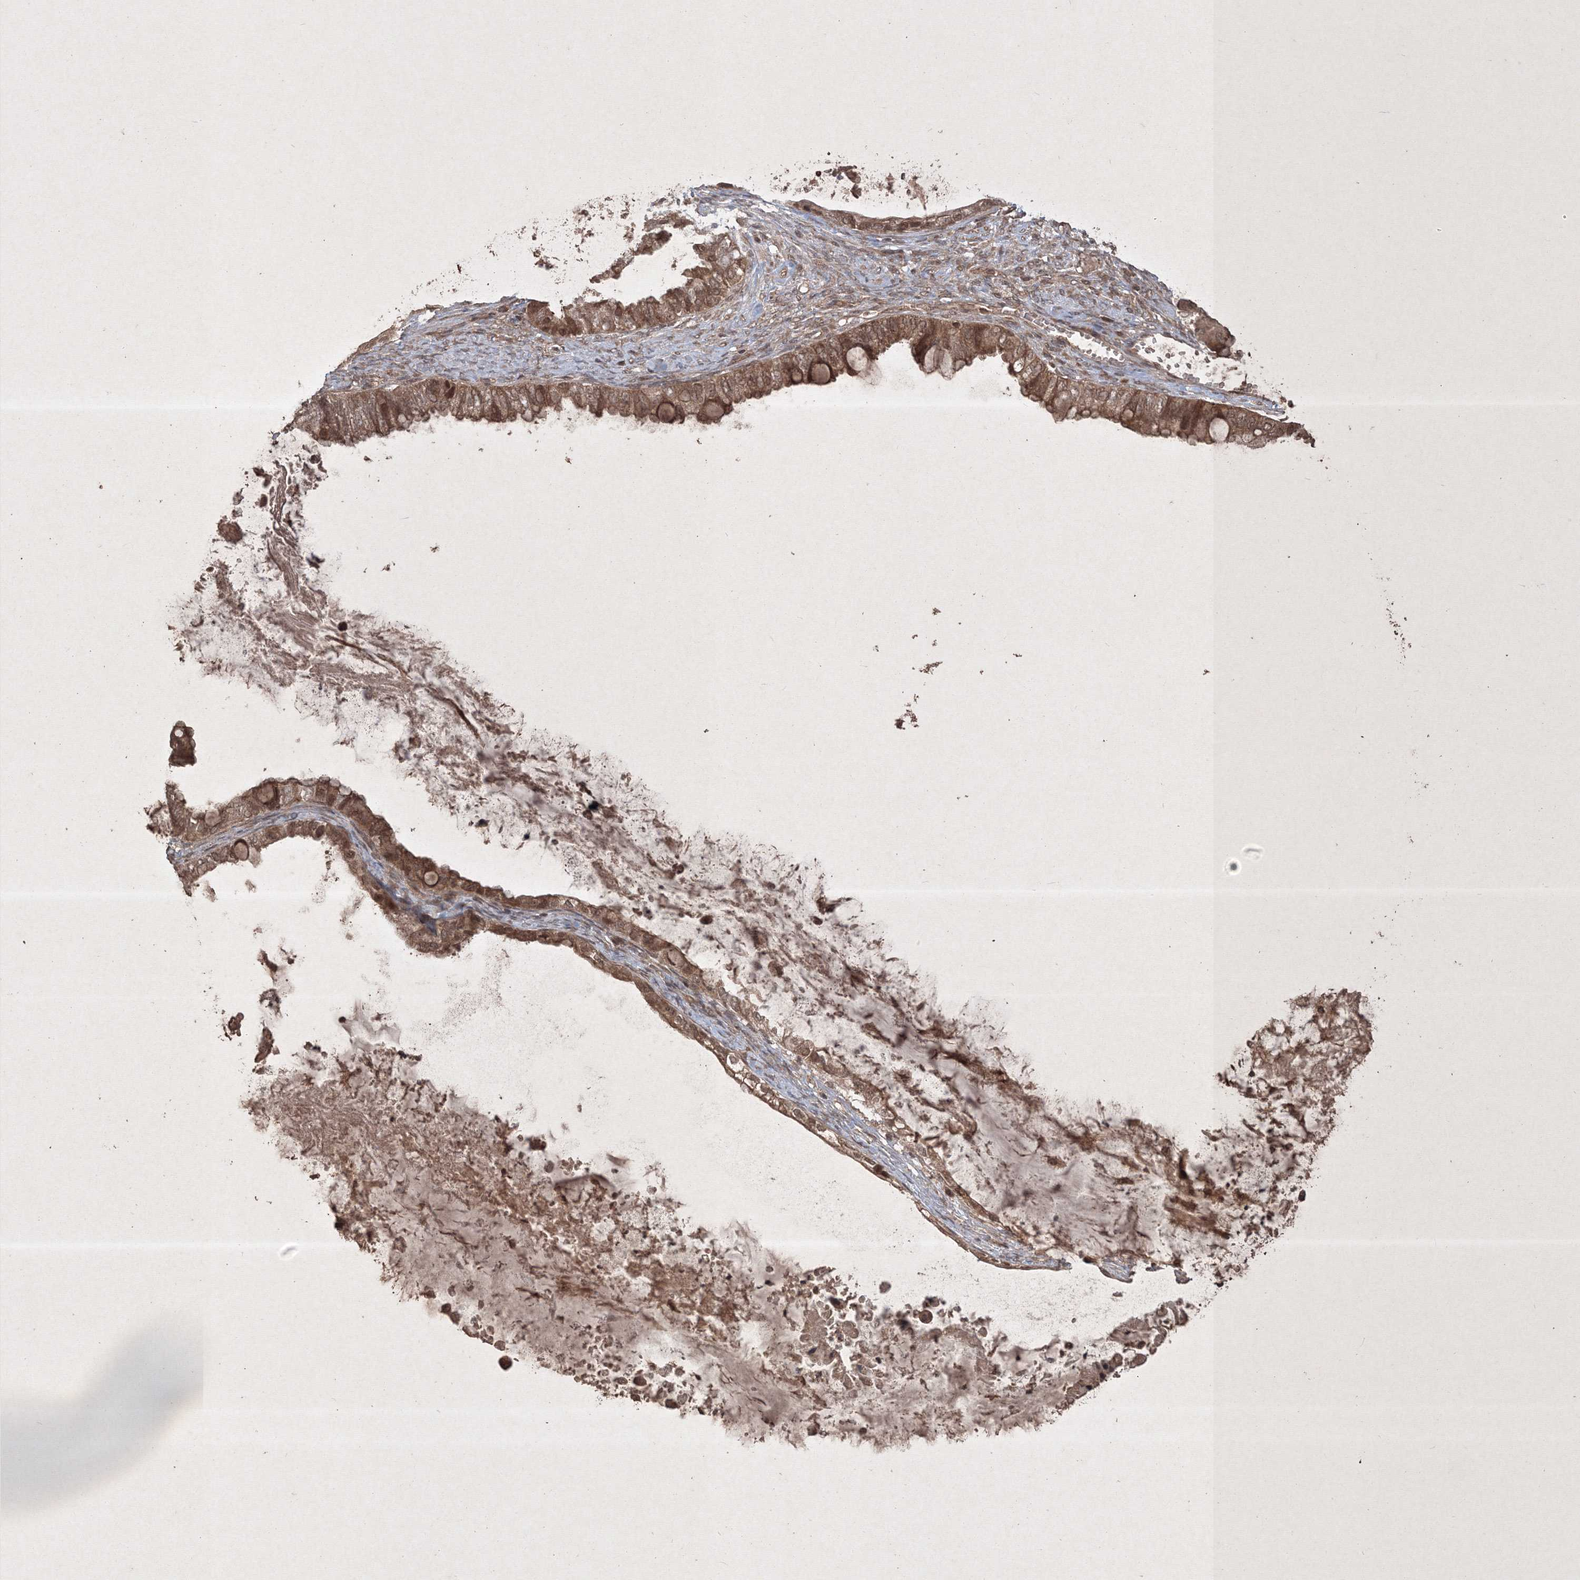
{"staining": {"intensity": "moderate", "quantity": ">75%", "location": "cytoplasmic/membranous,nuclear"}, "tissue": "ovarian cancer", "cell_type": "Tumor cells", "image_type": "cancer", "snomed": [{"axis": "morphology", "description": "Cystadenocarcinoma, mucinous, NOS"}, {"axis": "topography", "description": "Ovary"}], "caption": "Immunohistochemical staining of human ovarian mucinous cystadenocarcinoma displays medium levels of moderate cytoplasmic/membranous and nuclear expression in approximately >75% of tumor cells. The staining was performed using DAB (3,3'-diaminobenzidine) to visualize the protein expression in brown, while the nuclei were stained in blue with hematoxylin (Magnification: 20x).", "gene": "PELI3", "patient": {"sex": "female", "age": 80}}